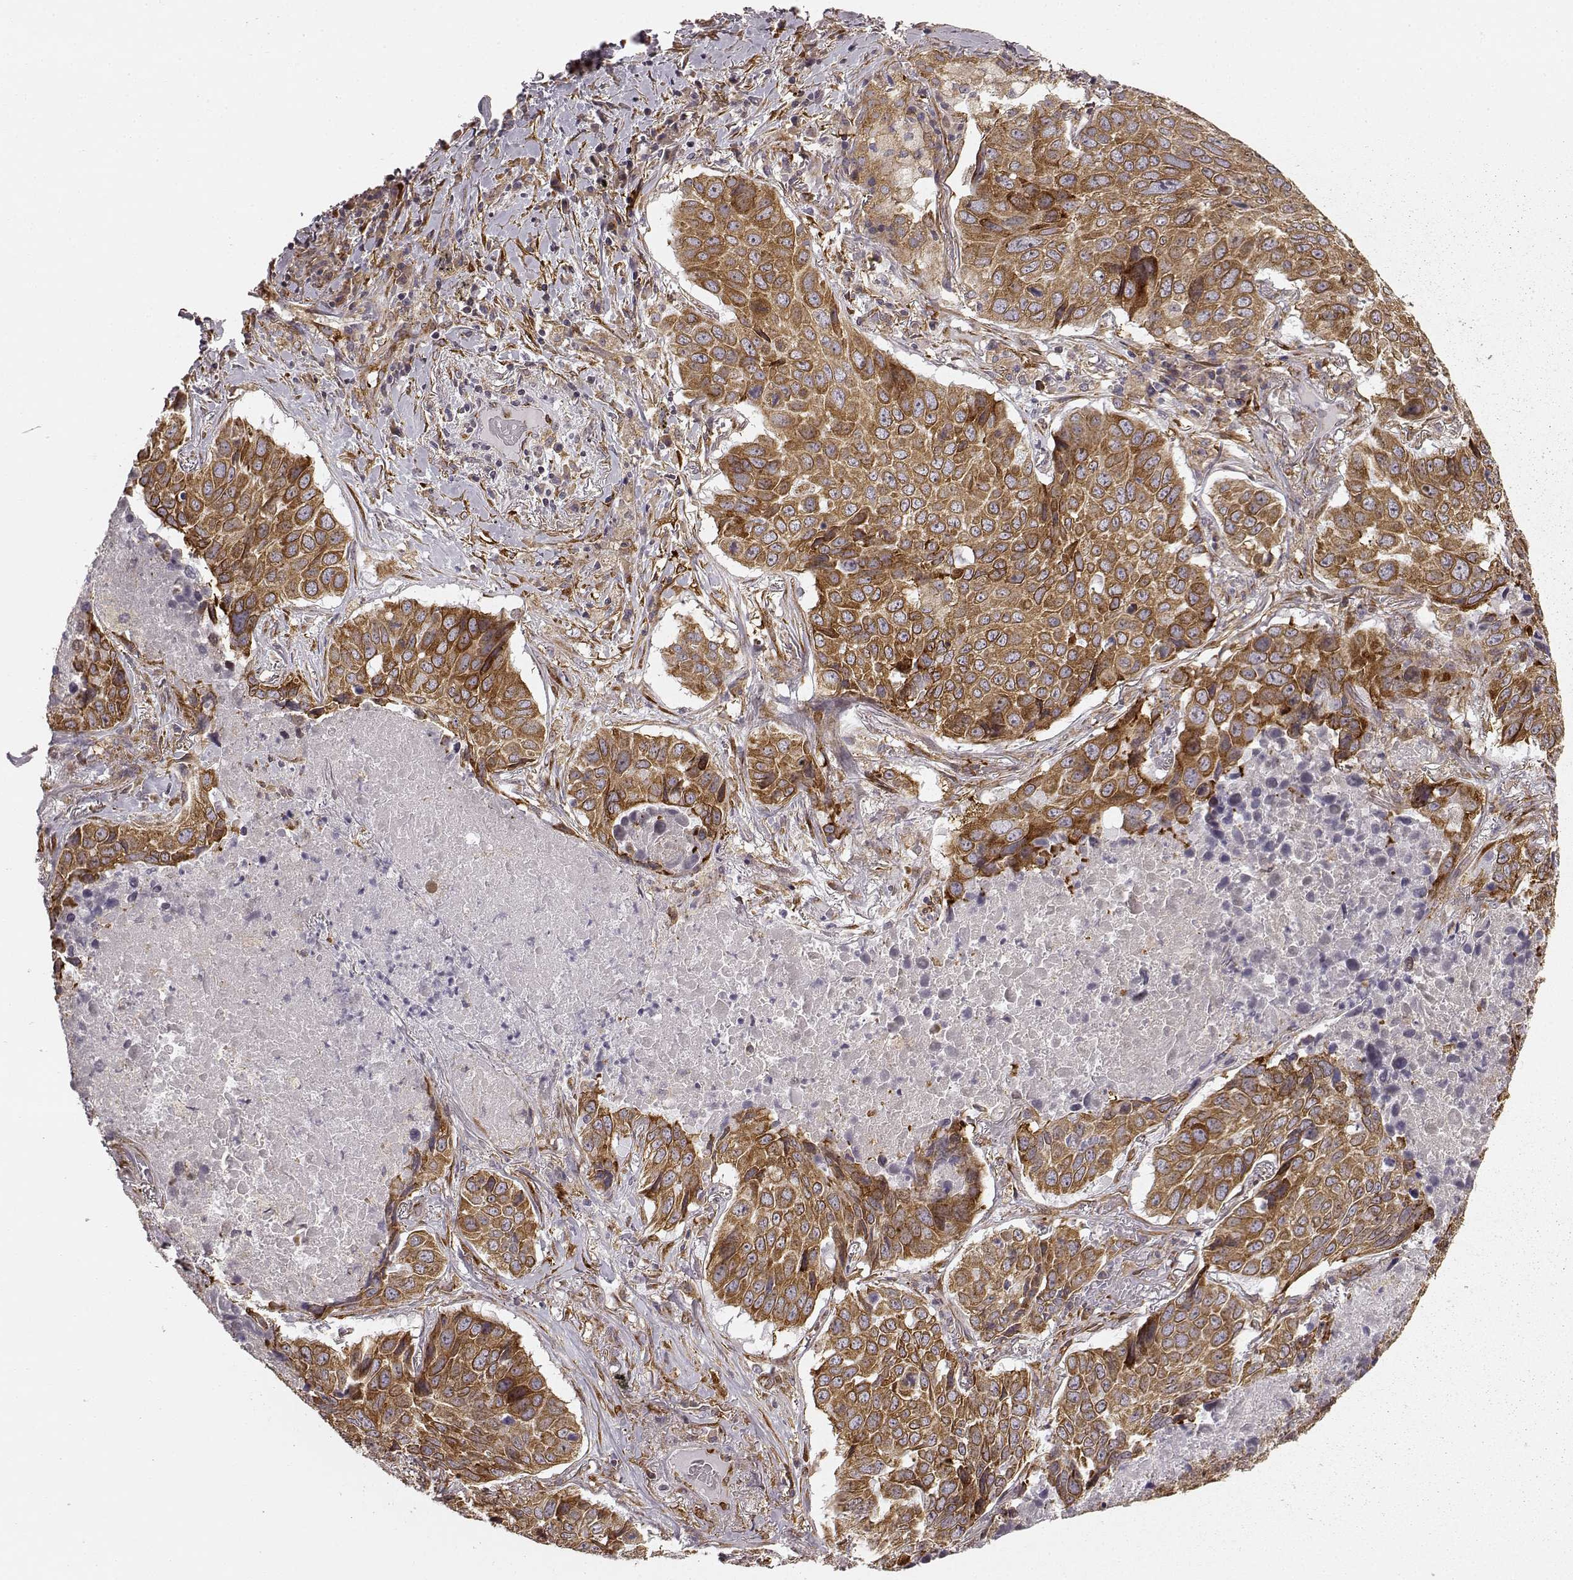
{"staining": {"intensity": "strong", "quantity": ">75%", "location": "cytoplasmic/membranous"}, "tissue": "lung cancer", "cell_type": "Tumor cells", "image_type": "cancer", "snomed": [{"axis": "morphology", "description": "Normal tissue, NOS"}, {"axis": "morphology", "description": "Squamous cell carcinoma, NOS"}, {"axis": "topography", "description": "Bronchus"}, {"axis": "topography", "description": "Lung"}], "caption": "The micrograph shows immunohistochemical staining of lung squamous cell carcinoma. There is strong cytoplasmic/membranous staining is seen in approximately >75% of tumor cells.", "gene": "TMEM14A", "patient": {"sex": "male", "age": 64}}